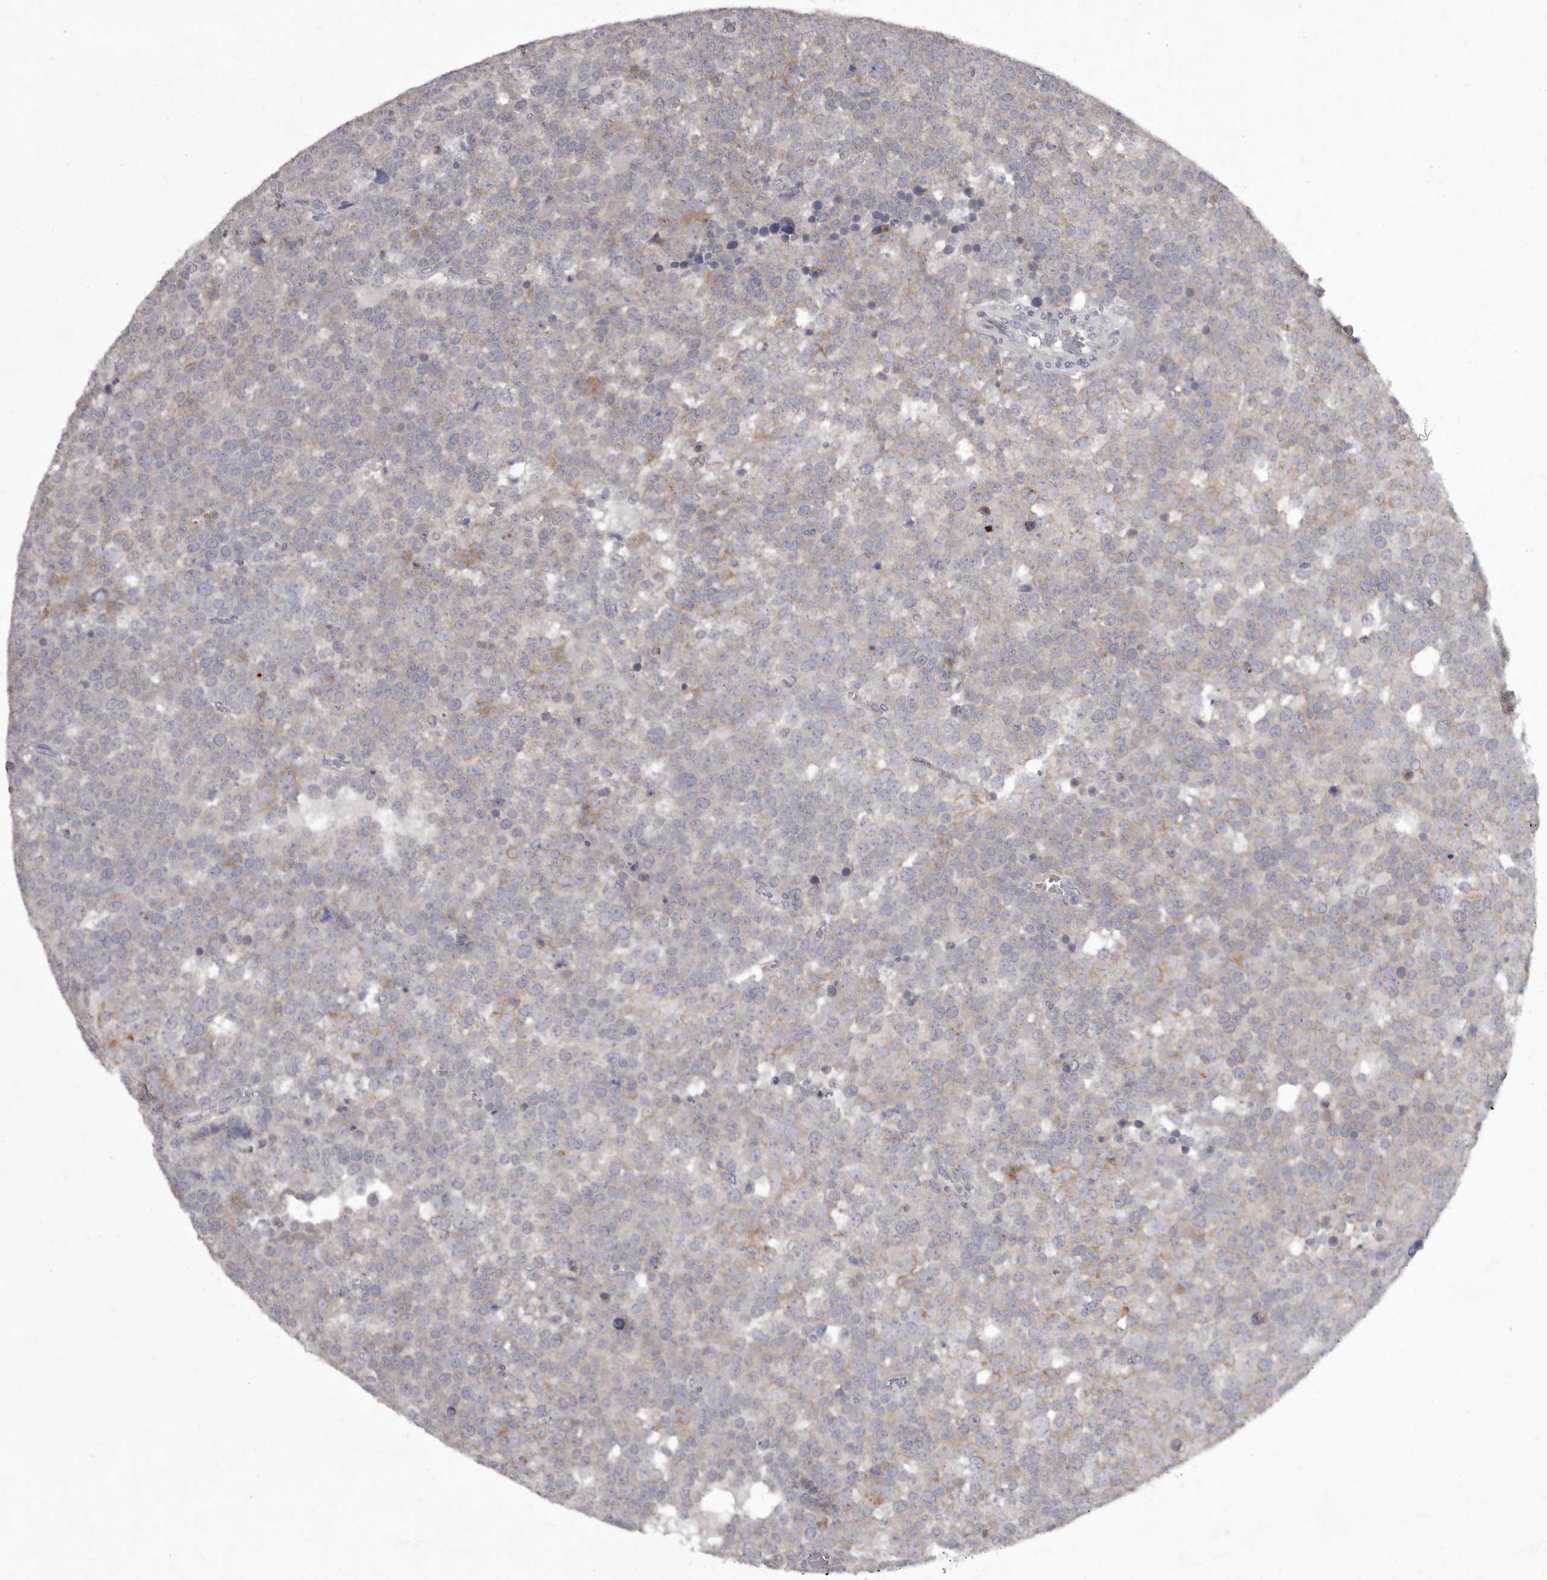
{"staining": {"intensity": "moderate", "quantity": "<25%", "location": "cytoplasmic/membranous"}, "tissue": "testis cancer", "cell_type": "Tumor cells", "image_type": "cancer", "snomed": [{"axis": "morphology", "description": "Seminoma, NOS"}, {"axis": "topography", "description": "Testis"}], "caption": "Immunohistochemical staining of human testis cancer (seminoma) reveals moderate cytoplasmic/membranous protein staining in about <25% of tumor cells. (Brightfield microscopy of DAB IHC at high magnification).", "gene": "P2RX6", "patient": {"sex": "male", "age": 71}}